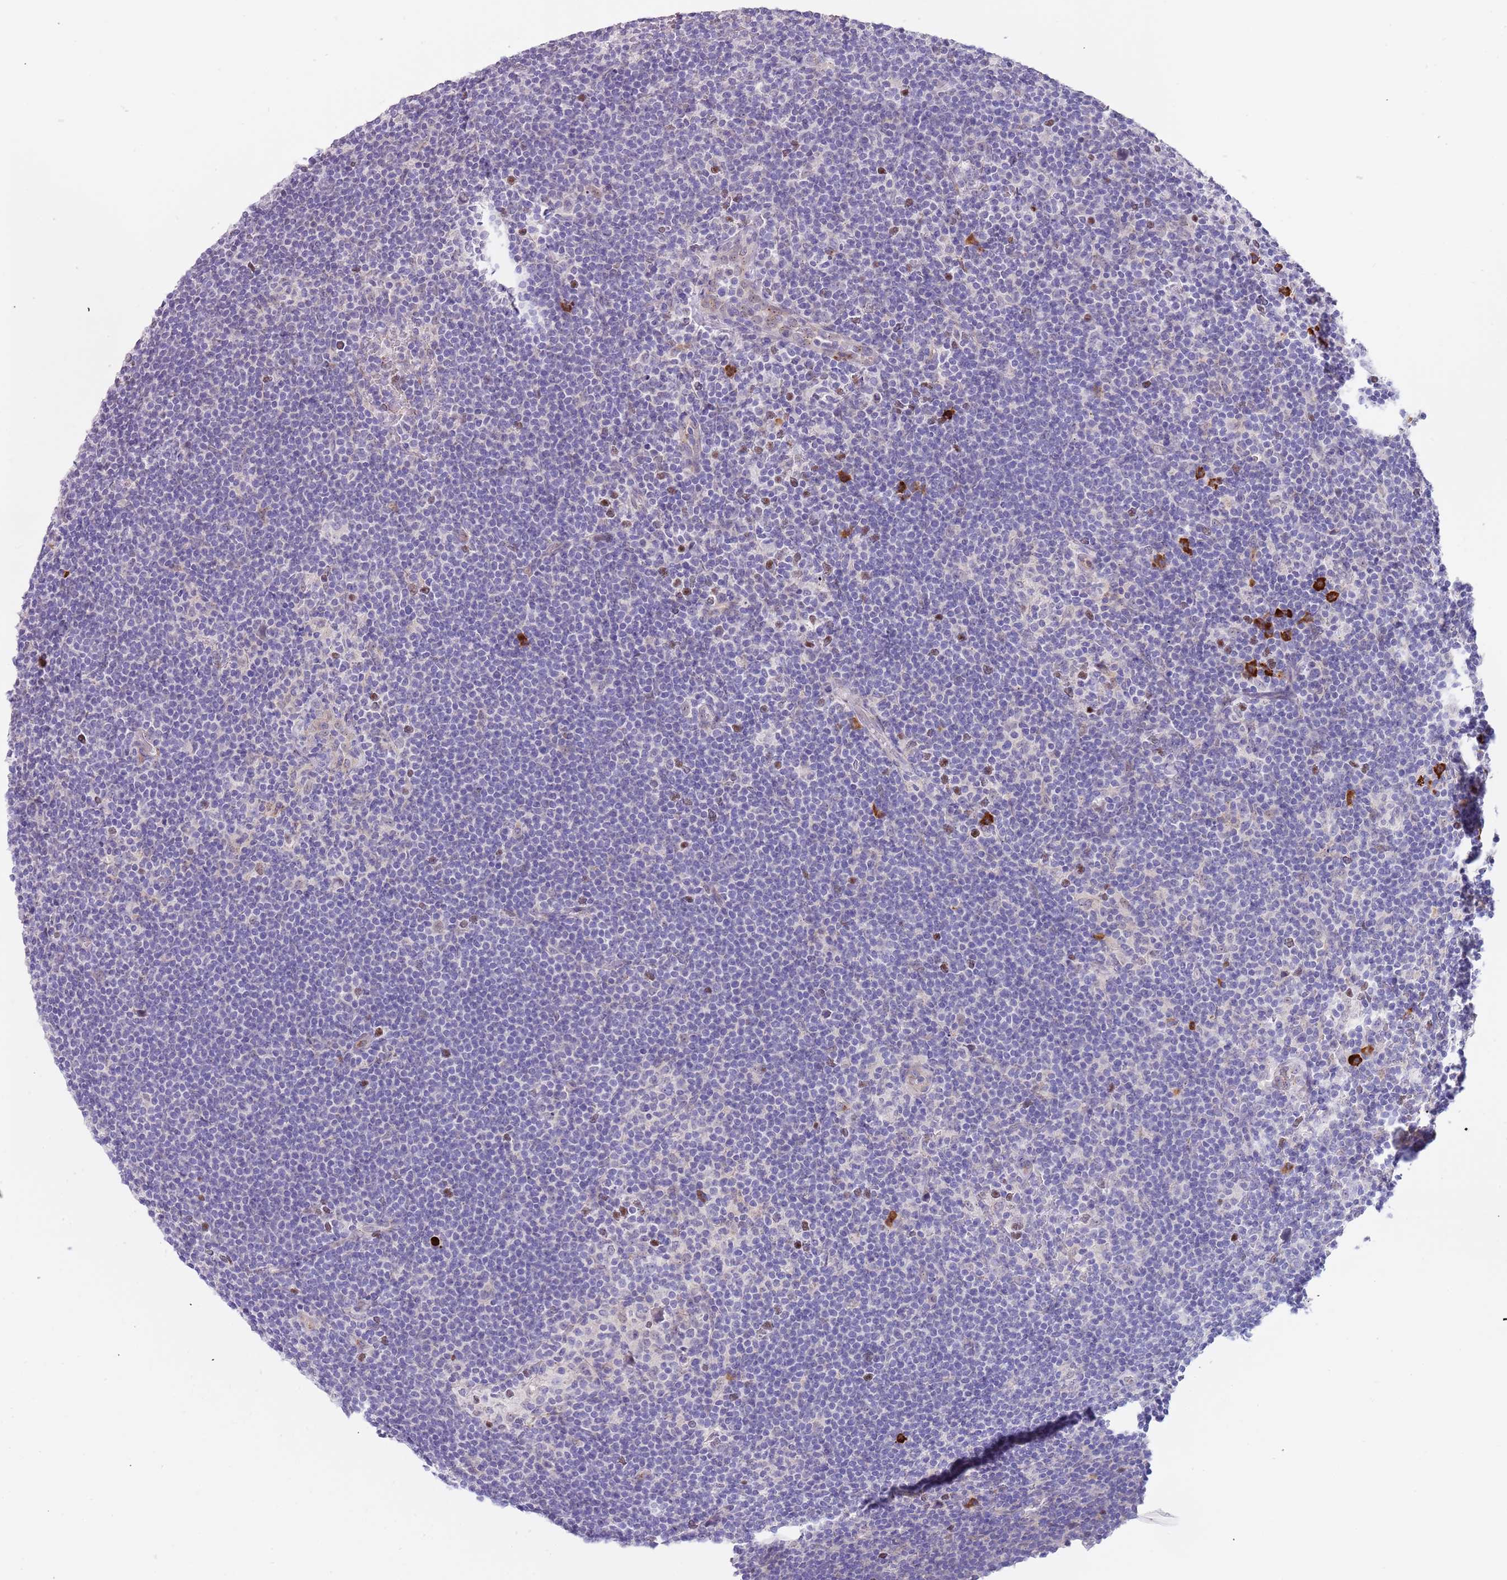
{"staining": {"intensity": "negative", "quantity": "none", "location": "none"}, "tissue": "lymphoma", "cell_type": "Tumor cells", "image_type": "cancer", "snomed": [{"axis": "morphology", "description": "Hodgkin's disease, NOS"}, {"axis": "topography", "description": "Lymph node"}], "caption": "The micrograph reveals no staining of tumor cells in Hodgkin's disease. (DAB (3,3'-diaminobenzidine) immunohistochemistry (IHC), high magnification).", "gene": "TNRC6C", "patient": {"sex": "female", "age": 57}}